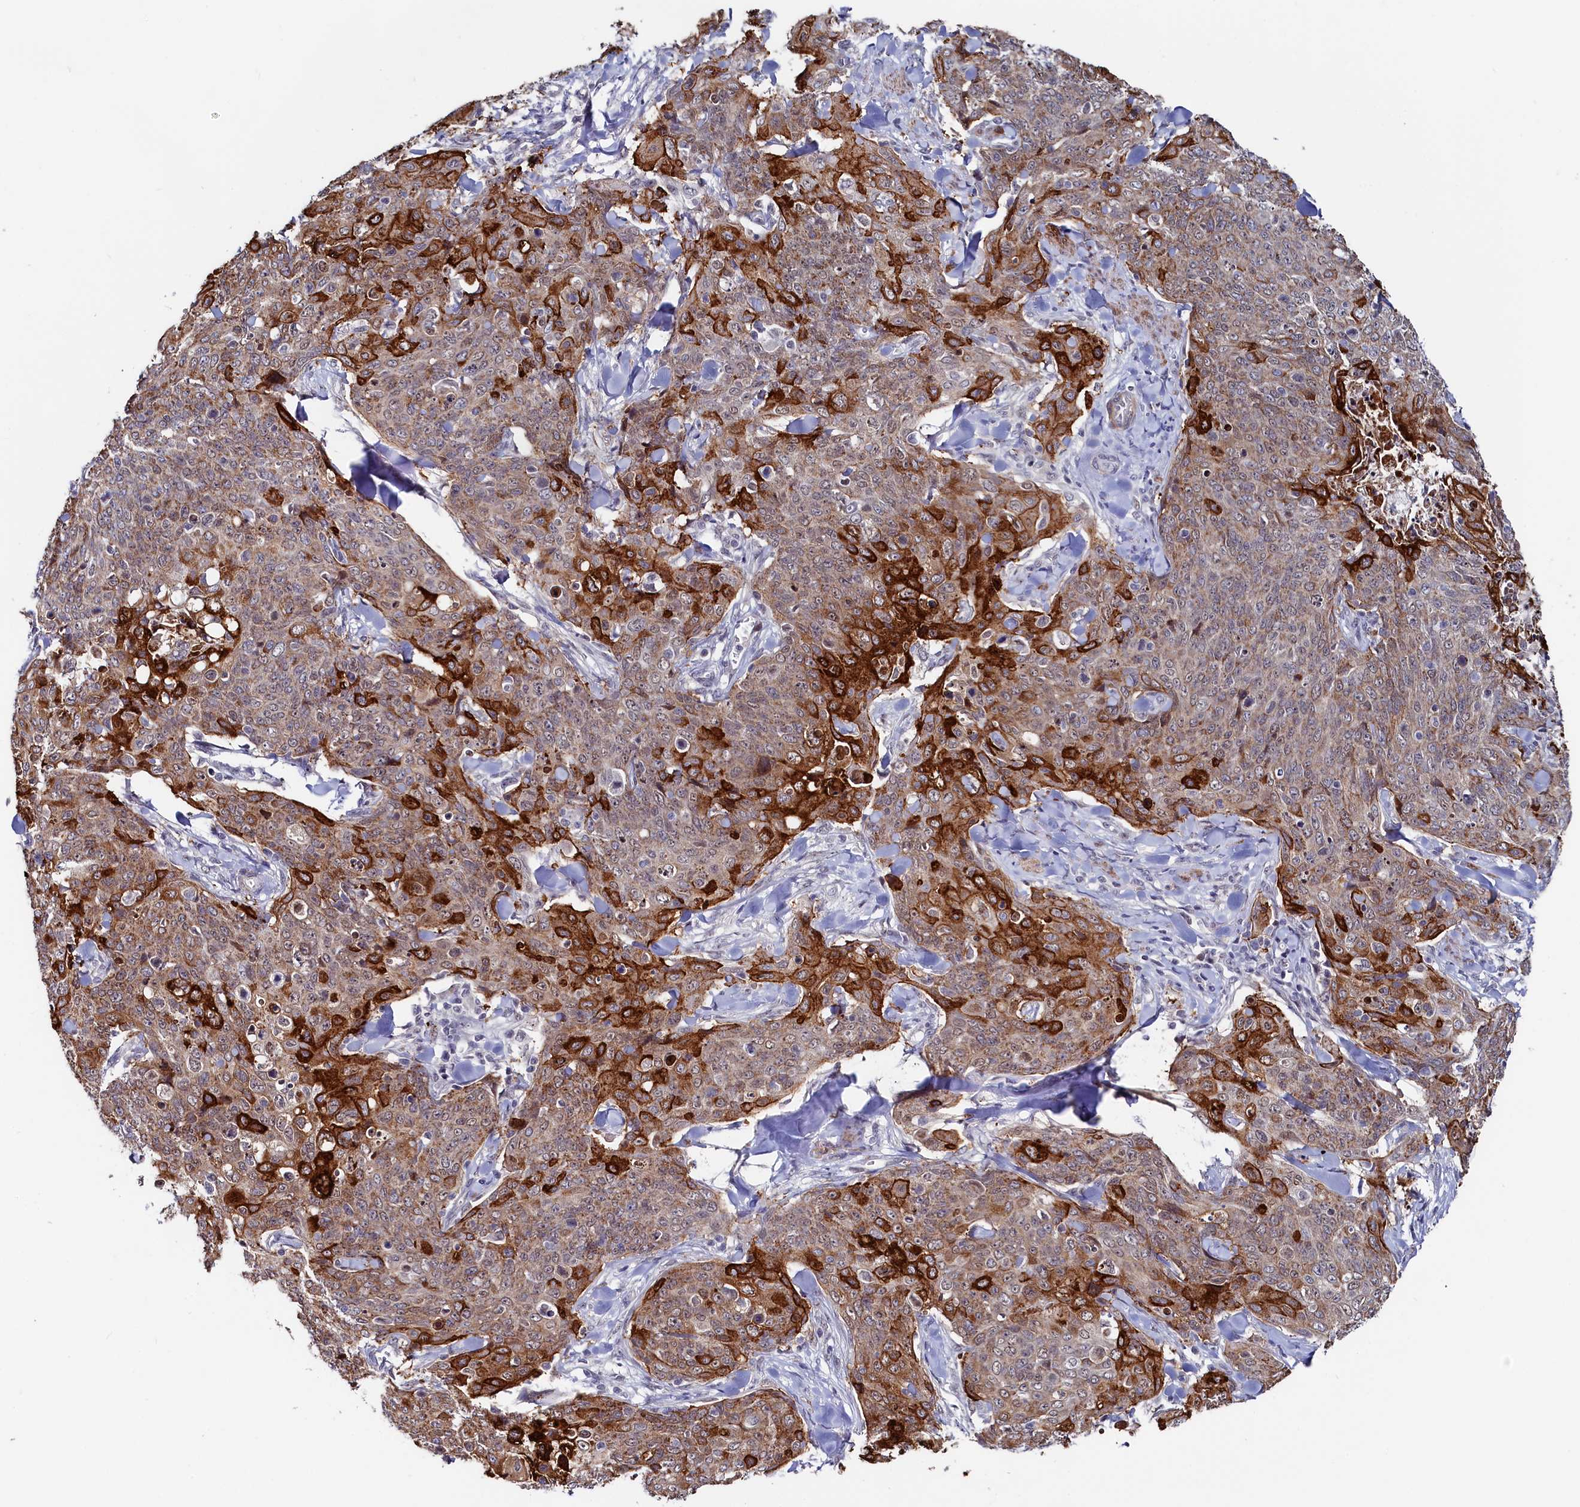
{"staining": {"intensity": "strong", "quantity": "25%-75%", "location": "cytoplasmic/membranous"}, "tissue": "skin cancer", "cell_type": "Tumor cells", "image_type": "cancer", "snomed": [{"axis": "morphology", "description": "Squamous cell carcinoma, NOS"}, {"axis": "topography", "description": "Skin"}, {"axis": "topography", "description": "Vulva"}], "caption": "Skin squamous cell carcinoma stained with a brown dye reveals strong cytoplasmic/membranous positive expression in approximately 25%-75% of tumor cells.", "gene": "TIGD4", "patient": {"sex": "female", "age": 85}}